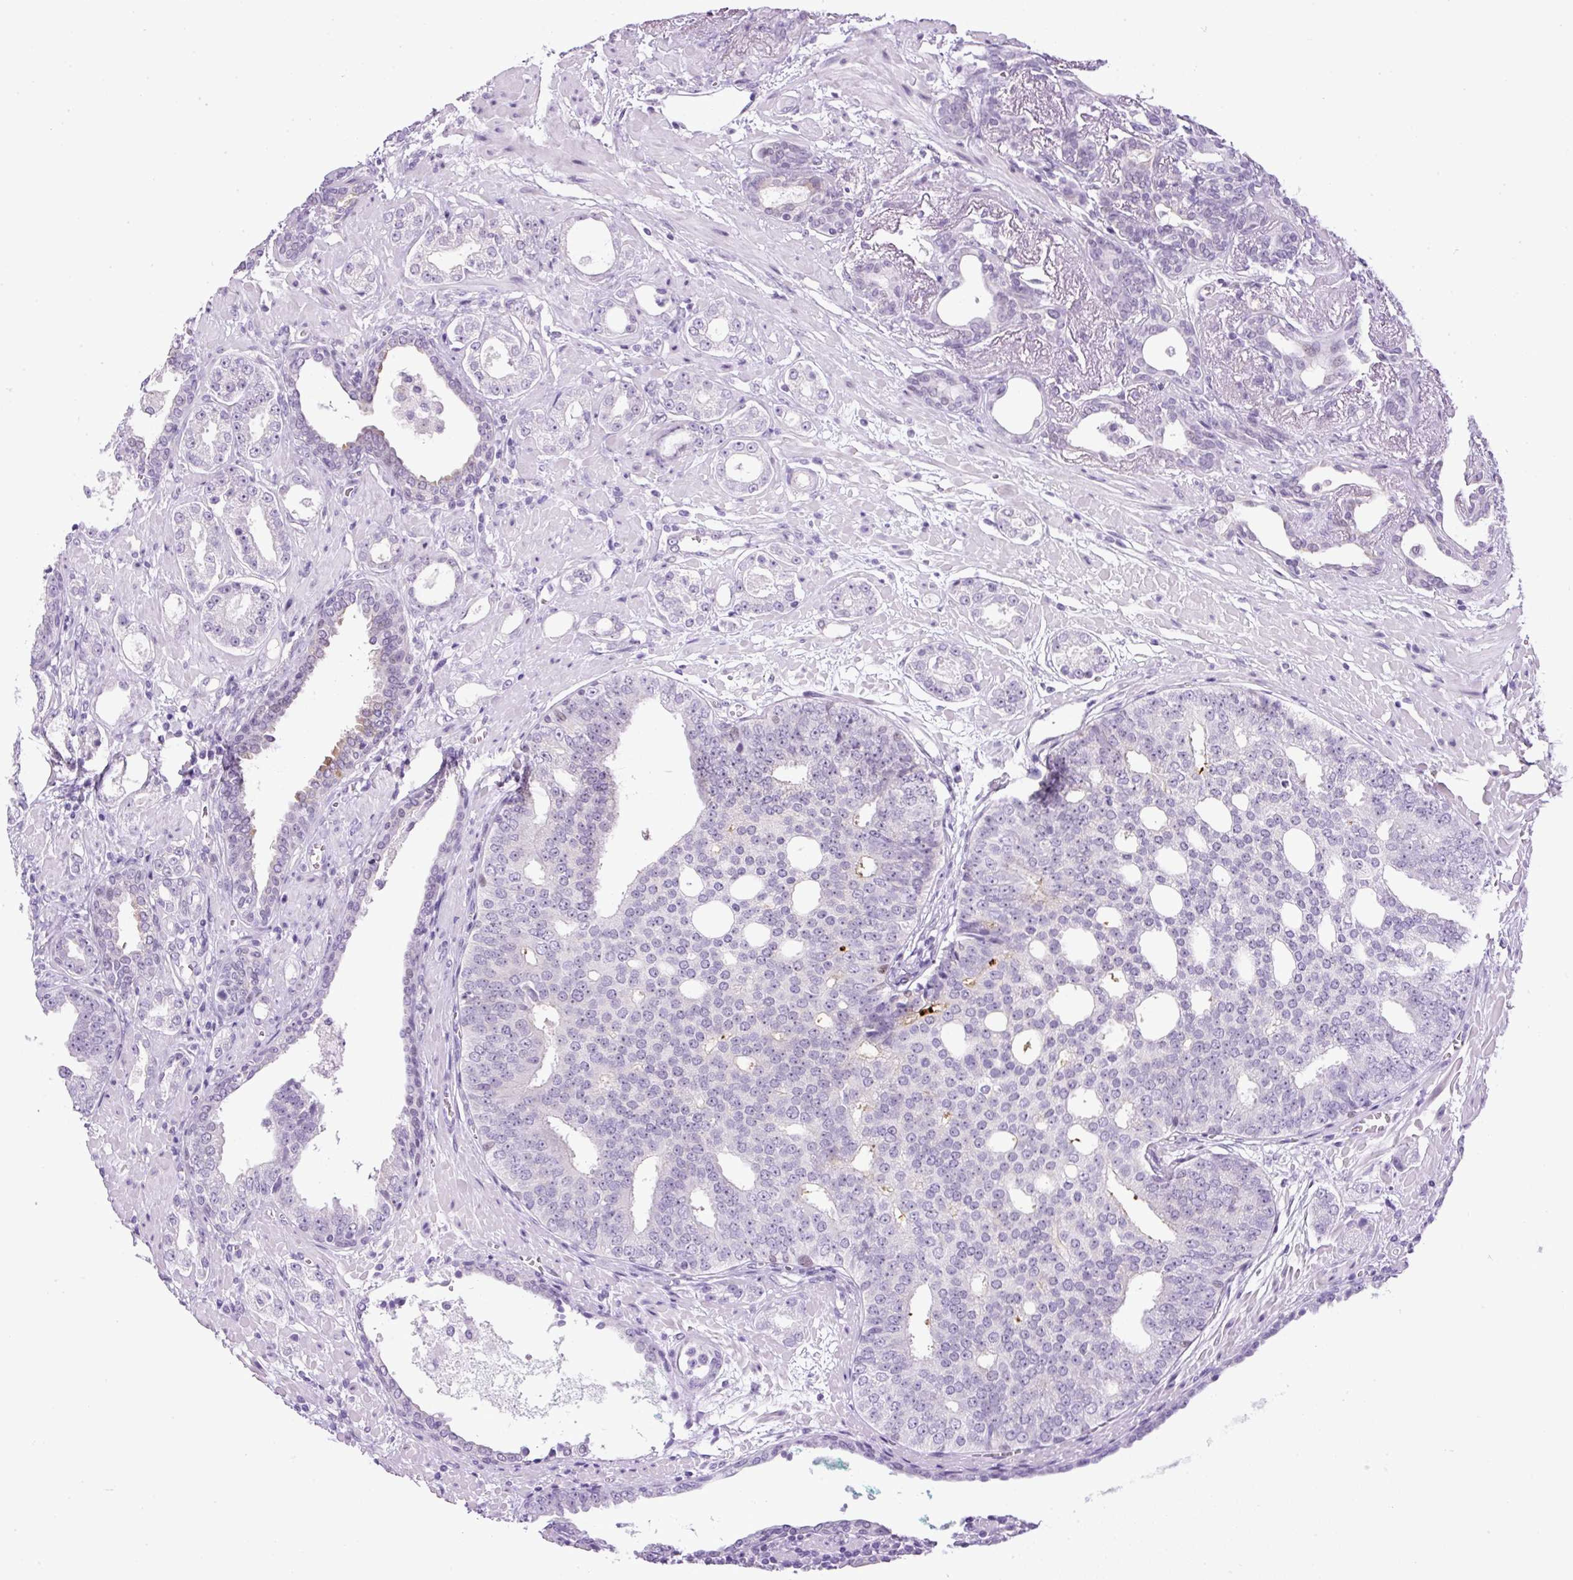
{"staining": {"intensity": "negative", "quantity": "none", "location": "none"}, "tissue": "prostate cancer", "cell_type": "Tumor cells", "image_type": "cancer", "snomed": [{"axis": "morphology", "description": "Adenocarcinoma, High grade"}, {"axis": "topography", "description": "Prostate"}], "caption": "Tumor cells are negative for brown protein staining in prostate cancer (high-grade adenocarcinoma).", "gene": "RHBDD2", "patient": {"sex": "male", "age": 71}}